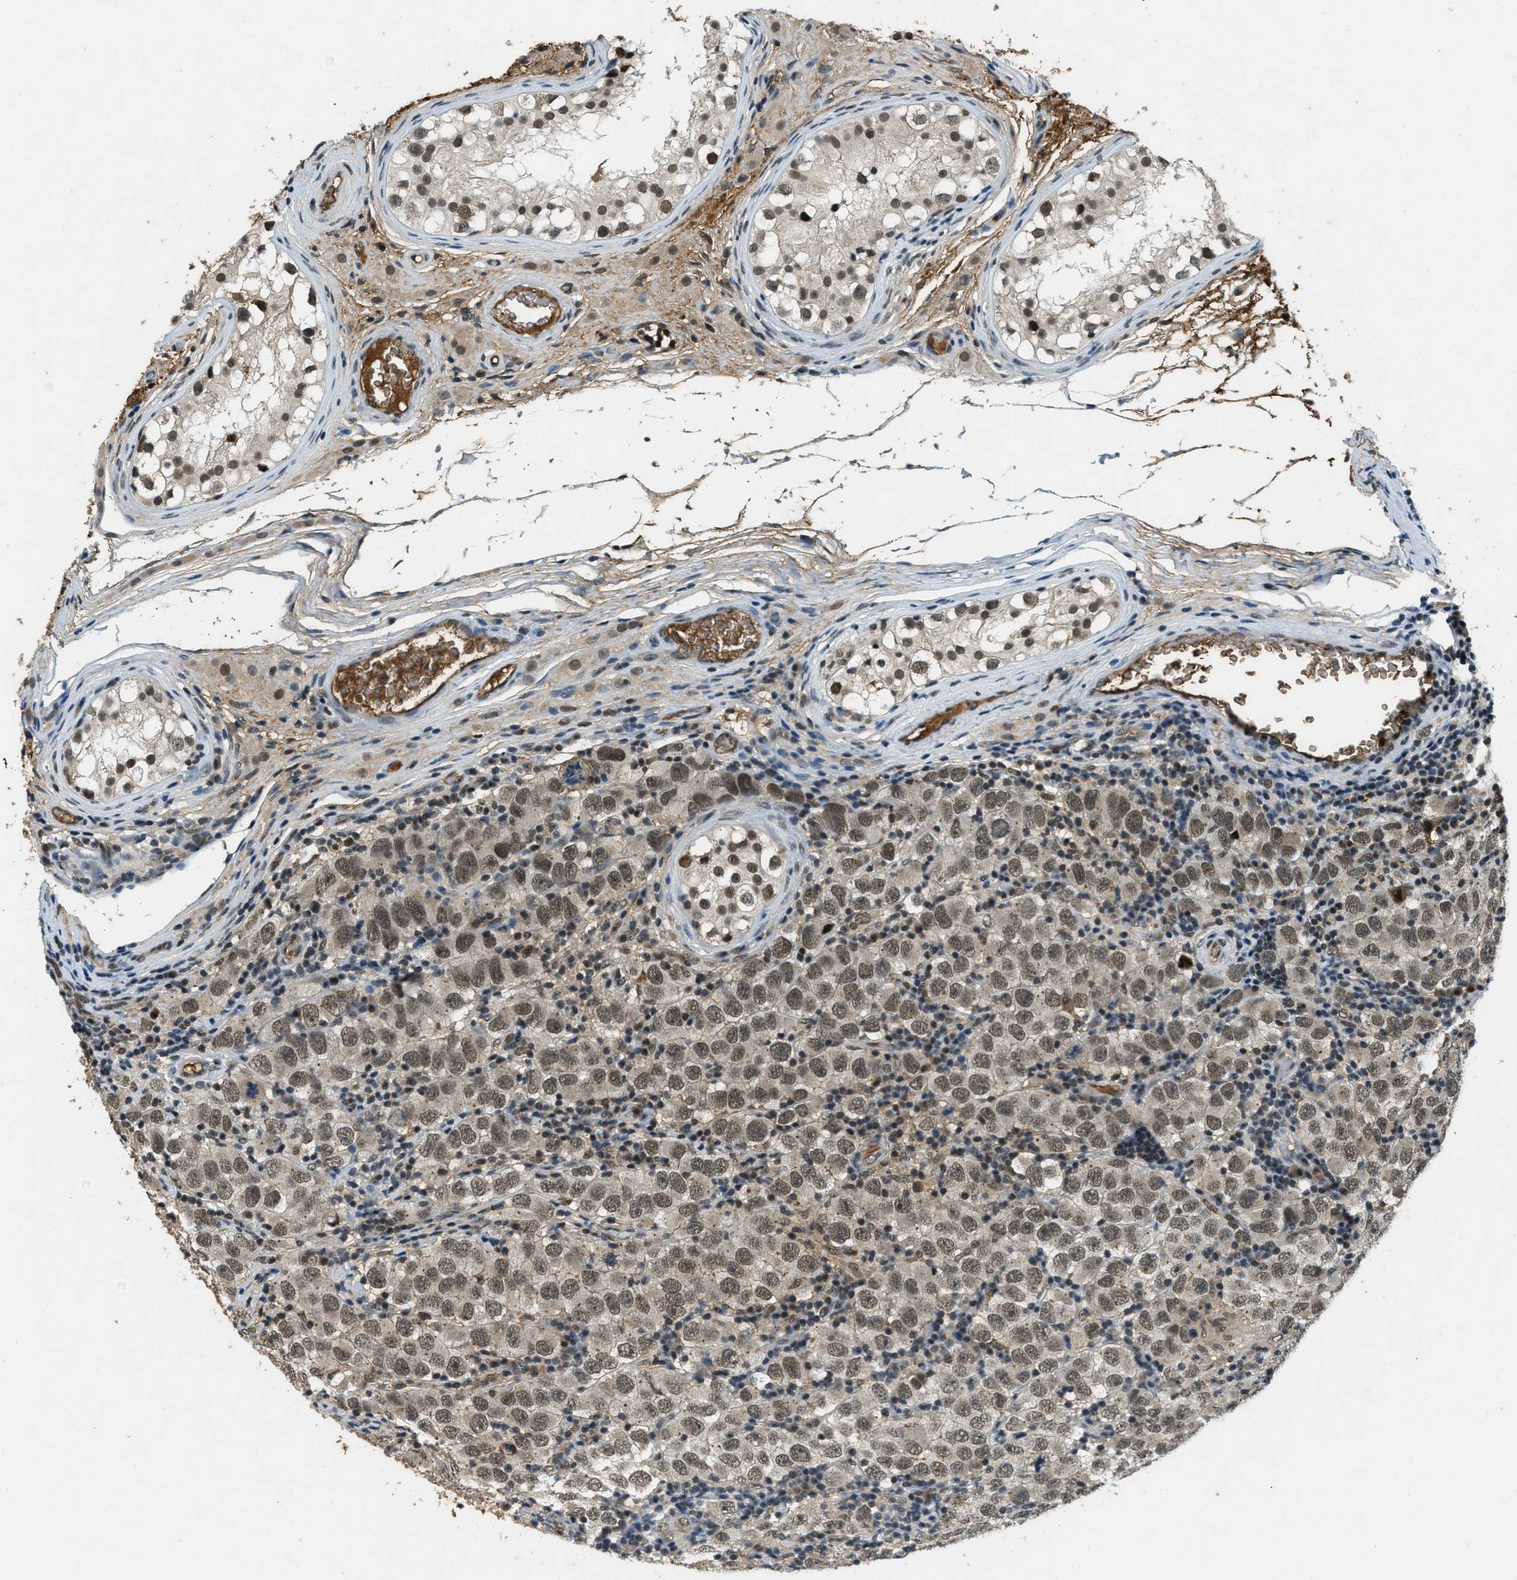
{"staining": {"intensity": "moderate", "quantity": "25%-75%", "location": "nuclear"}, "tissue": "testis cancer", "cell_type": "Tumor cells", "image_type": "cancer", "snomed": [{"axis": "morphology", "description": "Carcinoma, Embryonal, NOS"}, {"axis": "topography", "description": "Testis"}], "caption": "A high-resolution micrograph shows immunohistochemistry staining of testis cancer, which reveals moderate nuclear expression in approximately 25%-75% of tumor cells.", "gene": "ZNF148", "patient": {"sex": "male", "age": 21}}